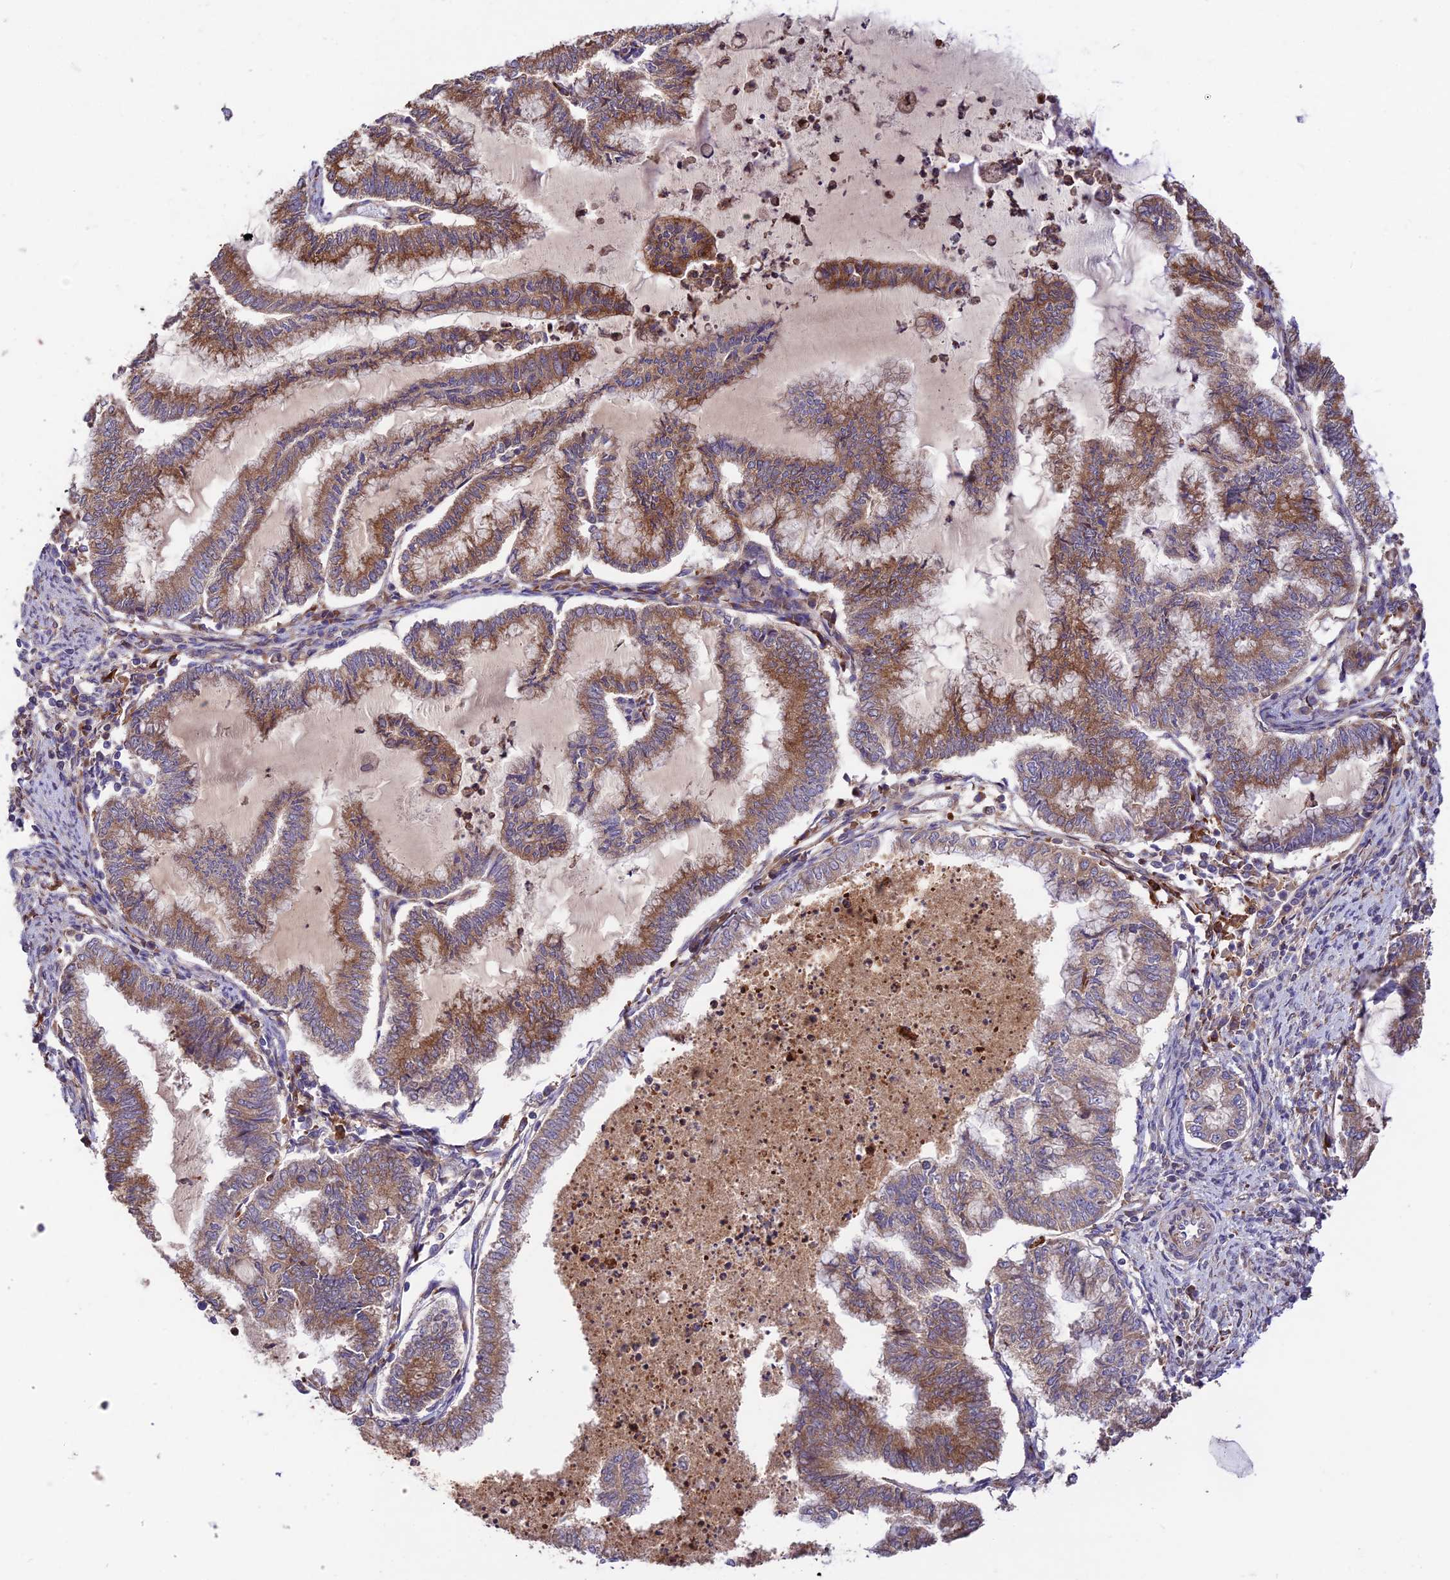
{"staining": {"intensity": "moderate", "quantity": ">75%", "location": "cytoplasmic/membranous"}, "tissue": "endometrial cancer", "cell_type": "Tumor cells", "image_type": "cancer", "snomed": [{"axis": "morphology", "description": "Adenocarcinoma, NOS"}, {"axis": "topography", "description": "Endometrium"}], "caption": "An image of endometrial cancer stained for a protein displays moderate cytoplasmic/membranous brown staining in tumor cells.", "gene": "ROCK1", "patient": {"sex": "female", "age": 79}}